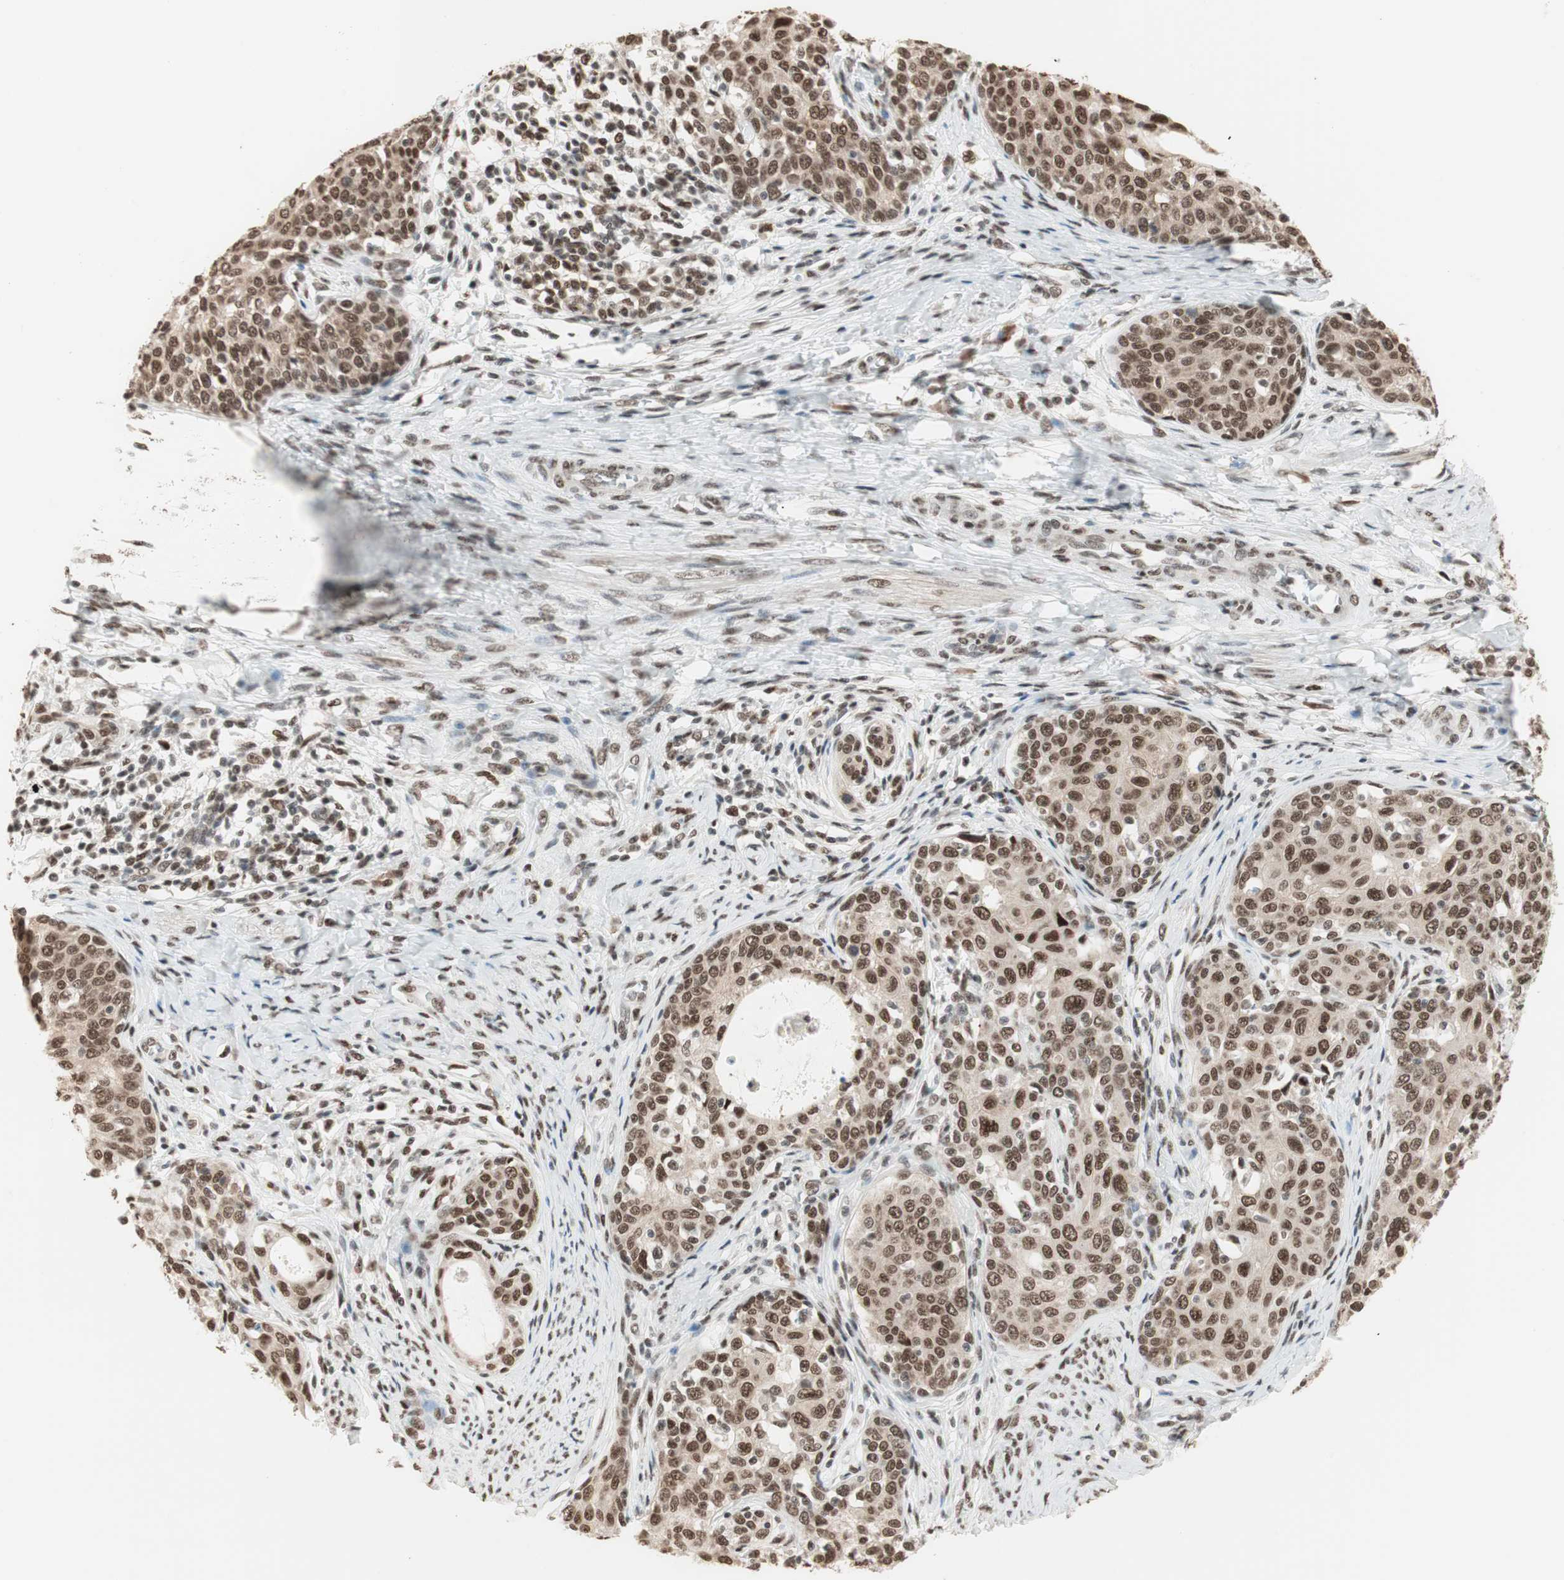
{"staining": {"intensity": "moderate", "quantity": ">75%", "location": "cytoplasmic/membranous,nuclear"}, "tissue": "cervical cancer", "cell_type": "Tumor cells", "image_type": "cancer", "snomed": [{"axis": "morphology", "description": "Squamous cell carcinoma, NOS"}, {"axis": "morphology", "description": "Adenocarcinoma, NOS"}, {"axis": "topography", "description": "Cervix"}], "caption": "IHC of human squamous cell carcinoma (cervical) shows medium levels of moderate cytoplasmic/membranous and nuclear expression in about >75% of tumor cells. Using DAB (3,3'-diaminobenzidine) (brown) and hematoxylin (blue) stains, captured at high magnification using brightfield microscopy.", "gene": "SMARCE1", "patient": {"sex": "female", "age": 52}}